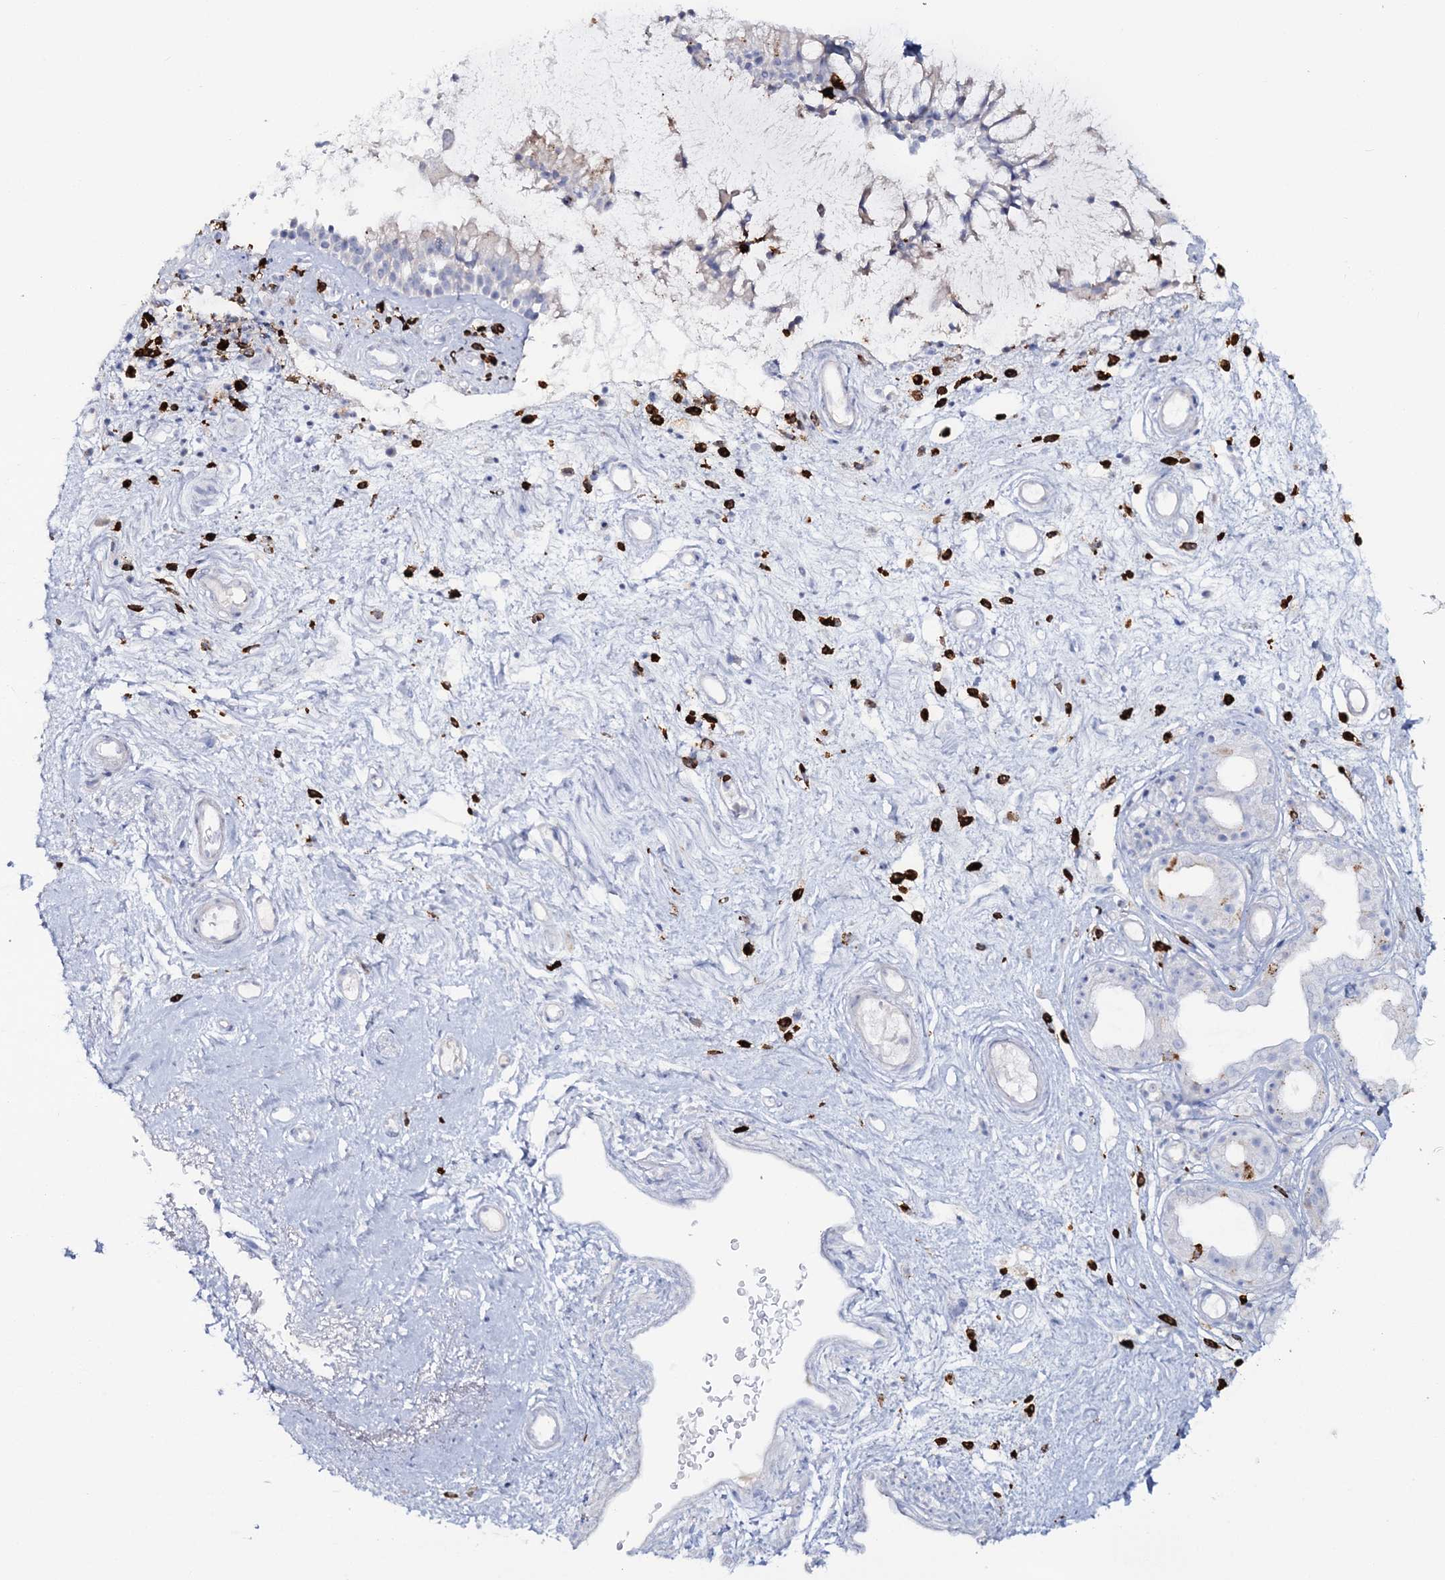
{"staining": {"intensity": "negative", "quantity": "none", "location": "none"}, "tissue": "nasopharynx", "cell_type": "Respiratory epithelial cells", "image_type": "normal", "snomed": [{"axis": "morphology", "description": "Normal tissue, NOS"}, {"axis": "morphology", "description": "Inflammation, NOS"}, {"axis": "morphology", "description": "Malignant melanoma, Metastatic site"}, {"axis": "topography", "description": "Nasopharynx"}], "caption": "Histopathology image shows no significant protein staining in respiratory epithelial cells of benign nasopharynx.", "gene": "WDSUB1", "patient": {"sex": "male", "age": 70}}